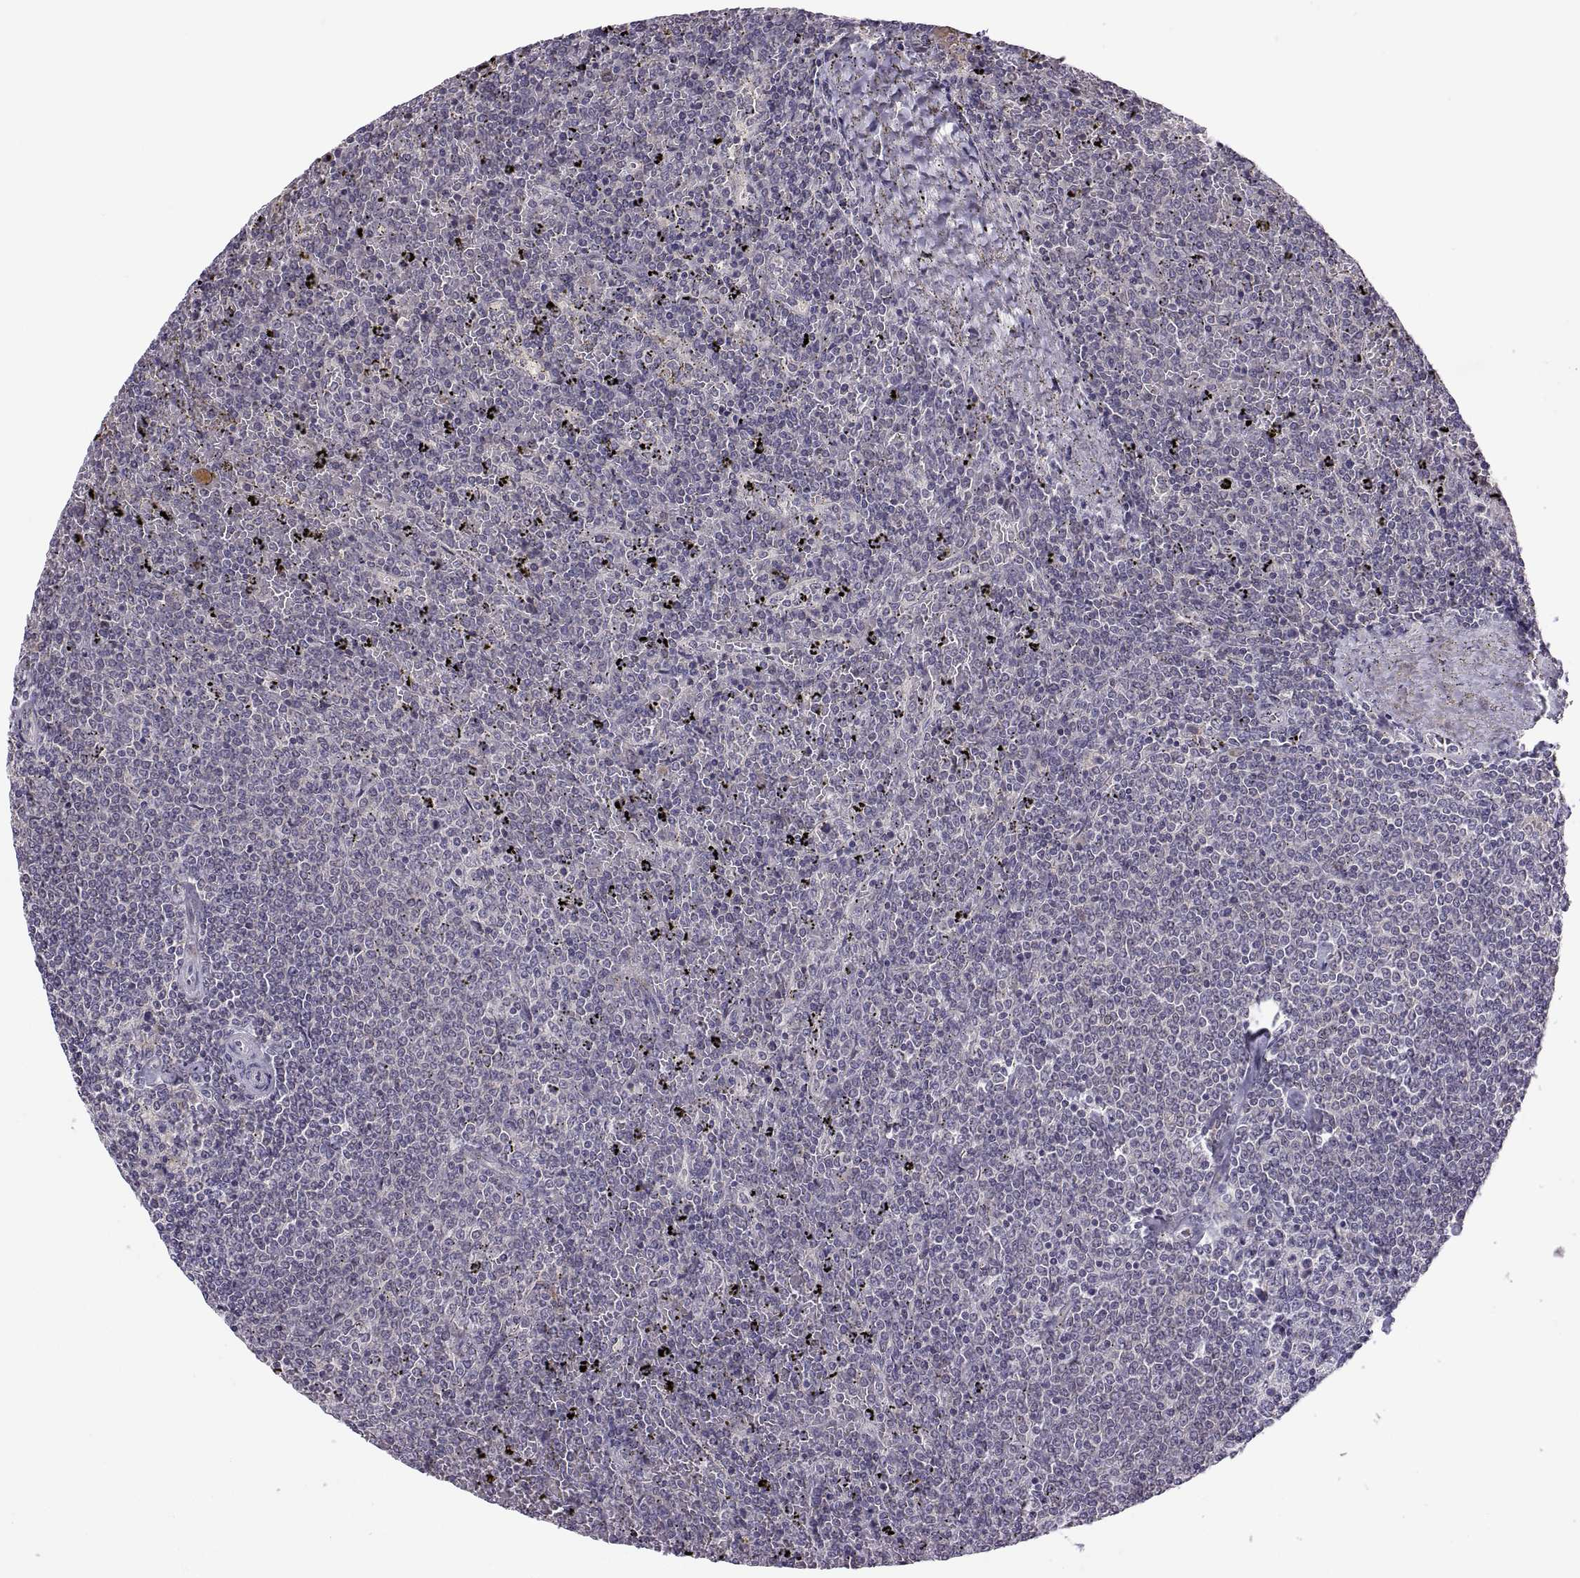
{"staining": {"intensity": "negative", "quantity": "none", "location": "none"}, "tissue": "lymphoma", "cell_type": "Tumor cells", "image_type": "cancer", "snomed": [{"axis": "morphology", "description": "Malignant lymphoma, non-Hodgkin's type, Low grade"}, {"axis": "topography", "description": "Spleen"}], "caption": "This is an immunohistochemistry (IHC) image of human low-grade malignant lymphoma, non-Hodgkin's type. There is no staining in tumor cells.", "gene": "ACSBG2", "patient": {"sex": "female", "age": 77}}